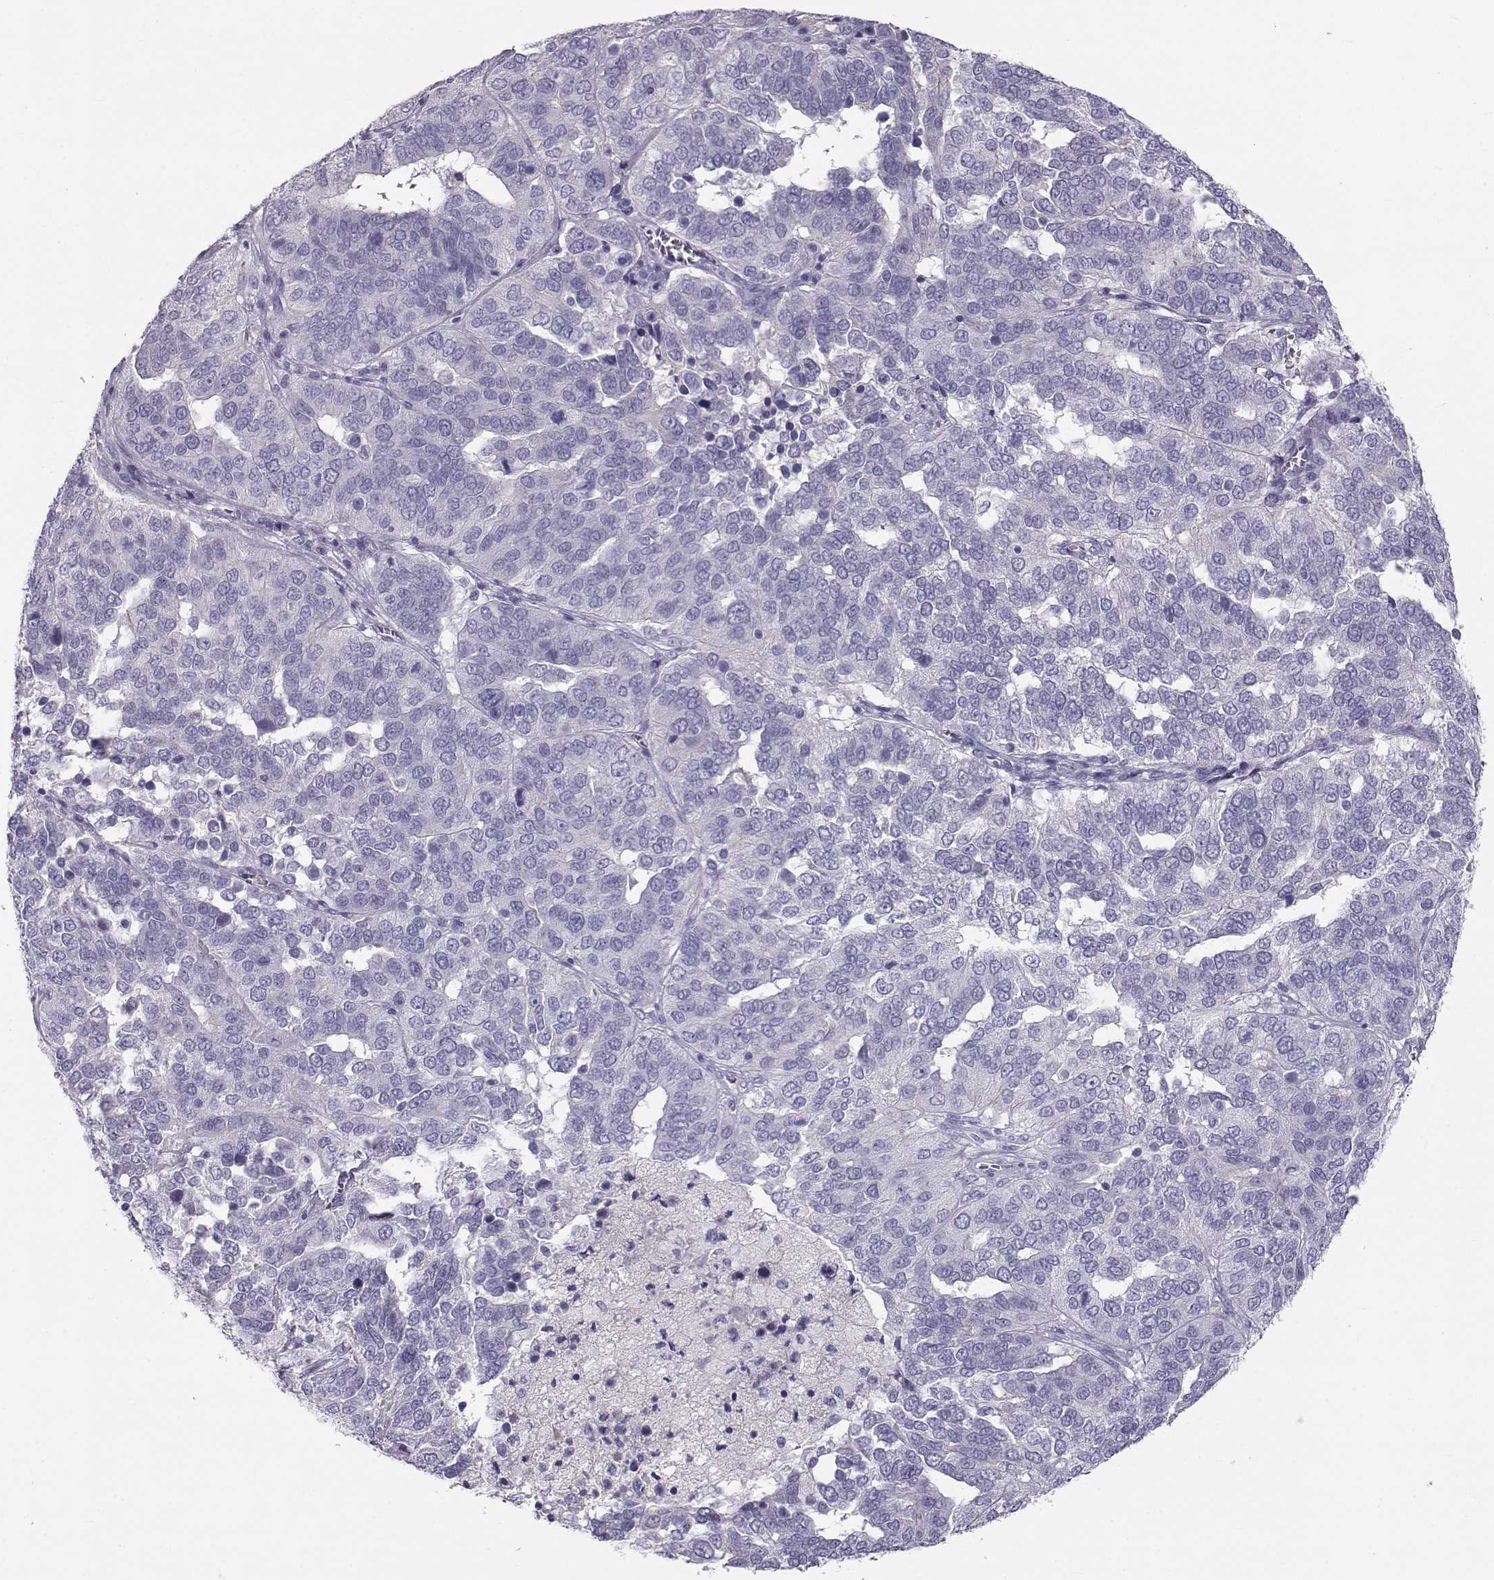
{"staining": {"intensity": "negative", "quantity": "none", "location": "none"}, "tissue": "ovarian cancer", "cell_type": "Tumor cells", "image_type": "cancer", "snomed": [{"axis": "morphology", "description": "Carcinoma, endometroid"}, {"axis": "topography", "description": "Soft tissue"}, {"axis": "topography", "description": "Ovary"}], "caption": "Image shows no significant protein expression in tumor cells of ovarian cancer. The staining was performed using DAB (3,3'-diaminobenzidine) to visualize the protein expression in brown, while the nuclei were stained in blue with hematoxylin (Magnification: 20x).", "gene": "GPR26", "patient": {"sex": "female", "age": 52}}